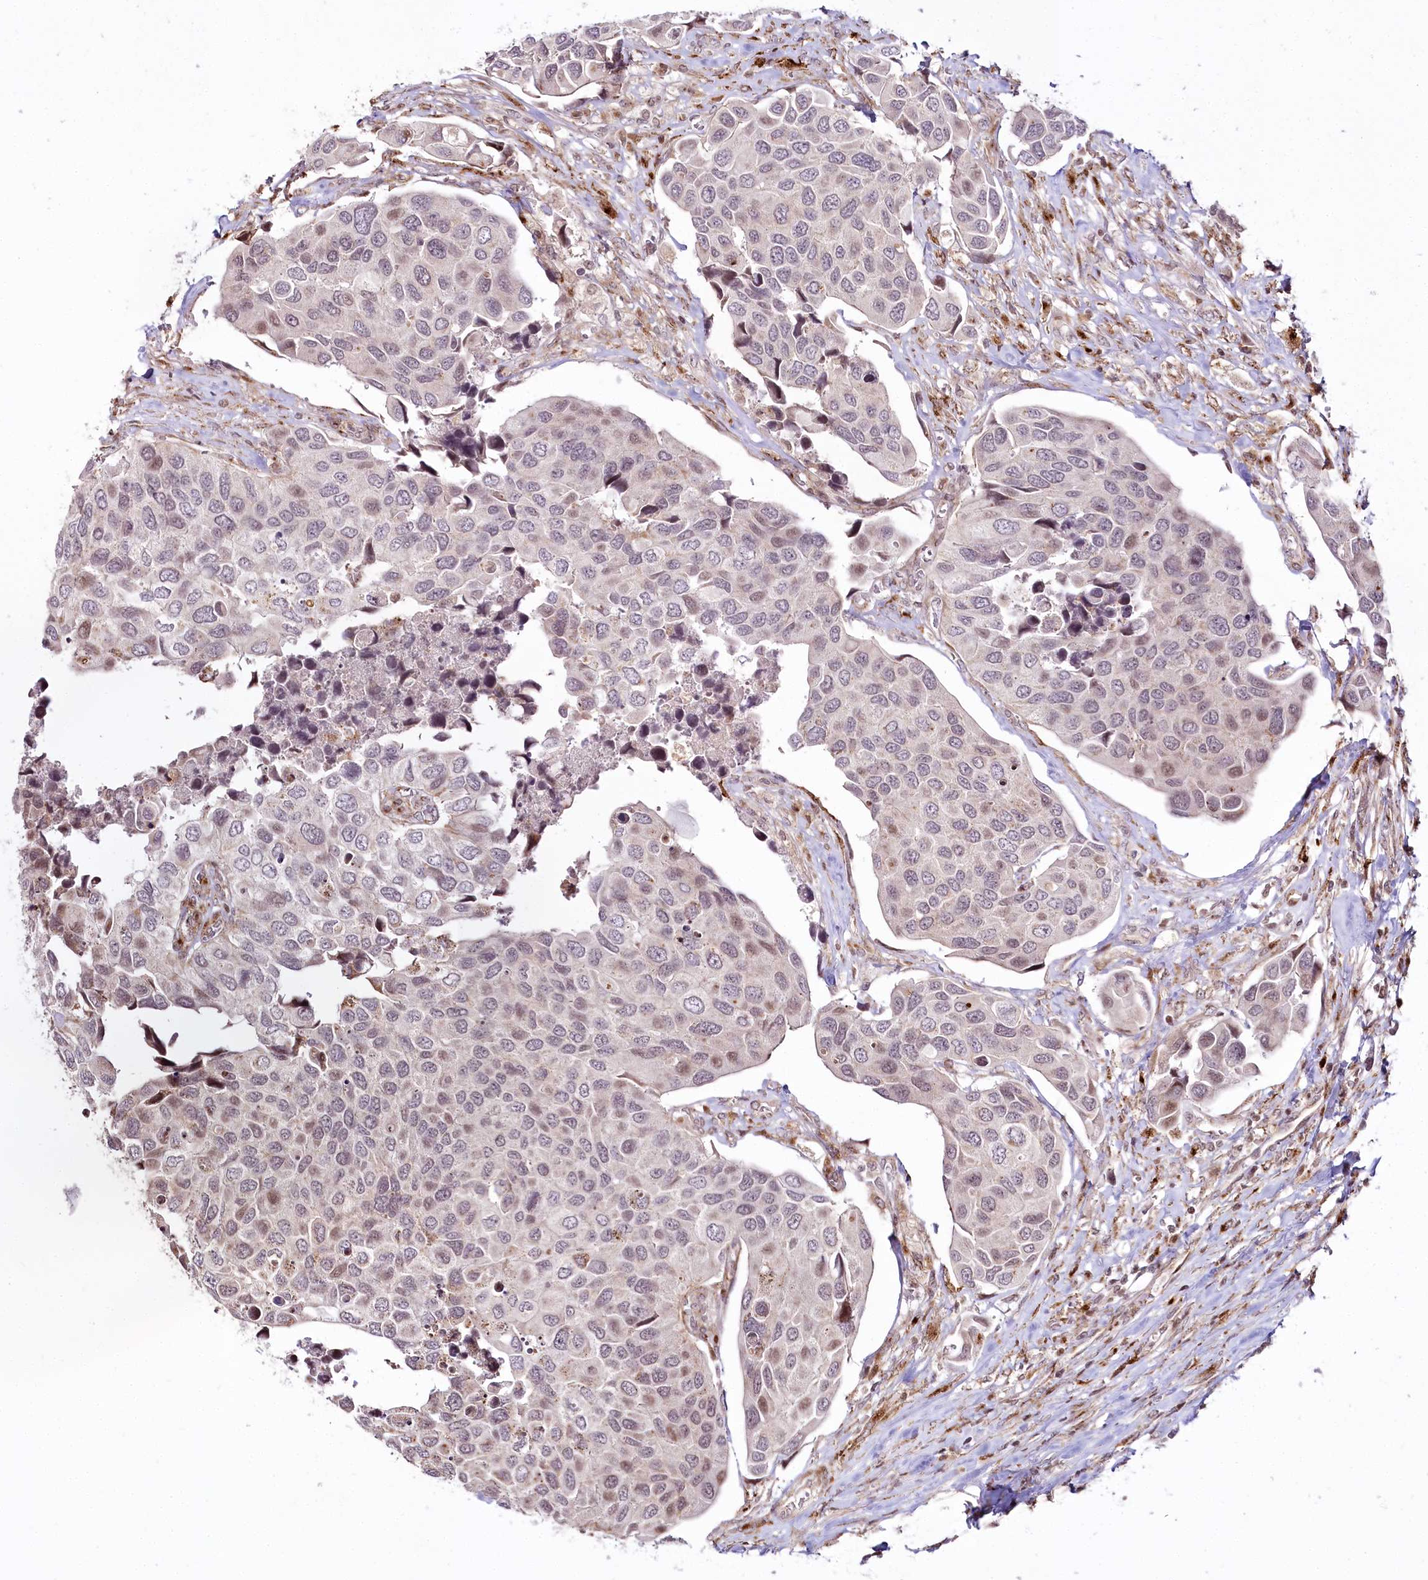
{"staining": {"intensity": "weak", "quantity": "<25%", "location": "nuclear"}, "tissue": "urothelial cancer", "cell_type": "Tumor cells", "image_type": "cancer", "snomed": [{"axis": "morphology", "description": "Urothelial carcinoma, High grade"}, {"axis": "topography", "description": "Urinary bladder"}], "caption": "The photomicrograph shows no significant expression in tumor cells of high-grade urothelial carcinoma.", "gene": "HOXC8", "patient": {"sex": "male", "age": 74}}